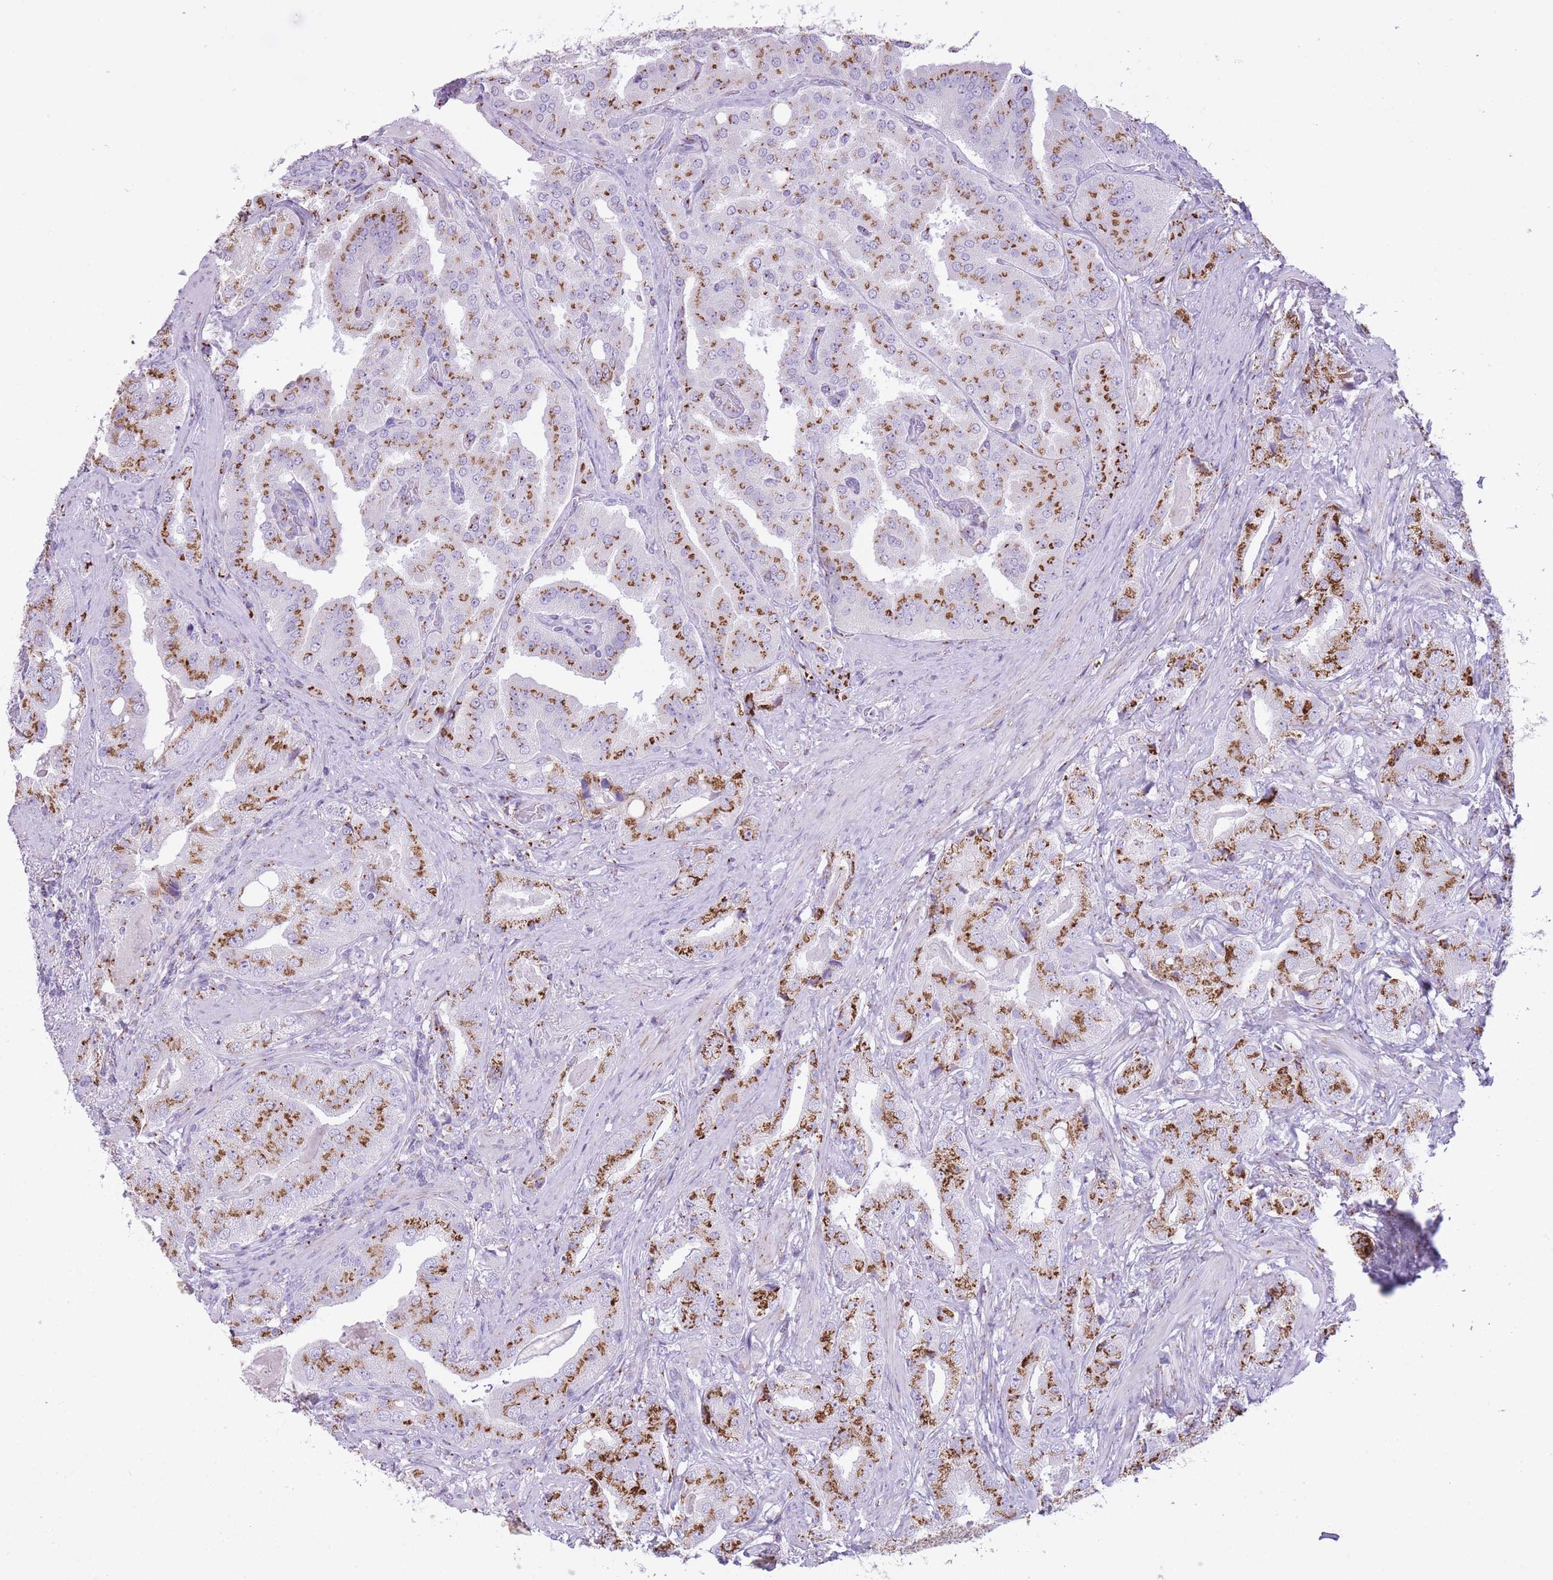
{"staining": {"intensity": "strong", "quantity": ">75%", "location": "cytoplasmic/membranous"}, "tissue": "prostate cancer", "cell_type": "Tumor cells", "image_type": "cancer", "snomed": [{"axis": "morphology", "description": "Adenocarcinoma, High grade"}, {"axis": "topography", "description": "Prostate"}], "caption": "A brown stain labels strong cytoplasmic/membranous expression of a protein in prostate cancer tumor cells.", "gene": "B4GALT2", "patient": {"sex": "male", "age": 63}}